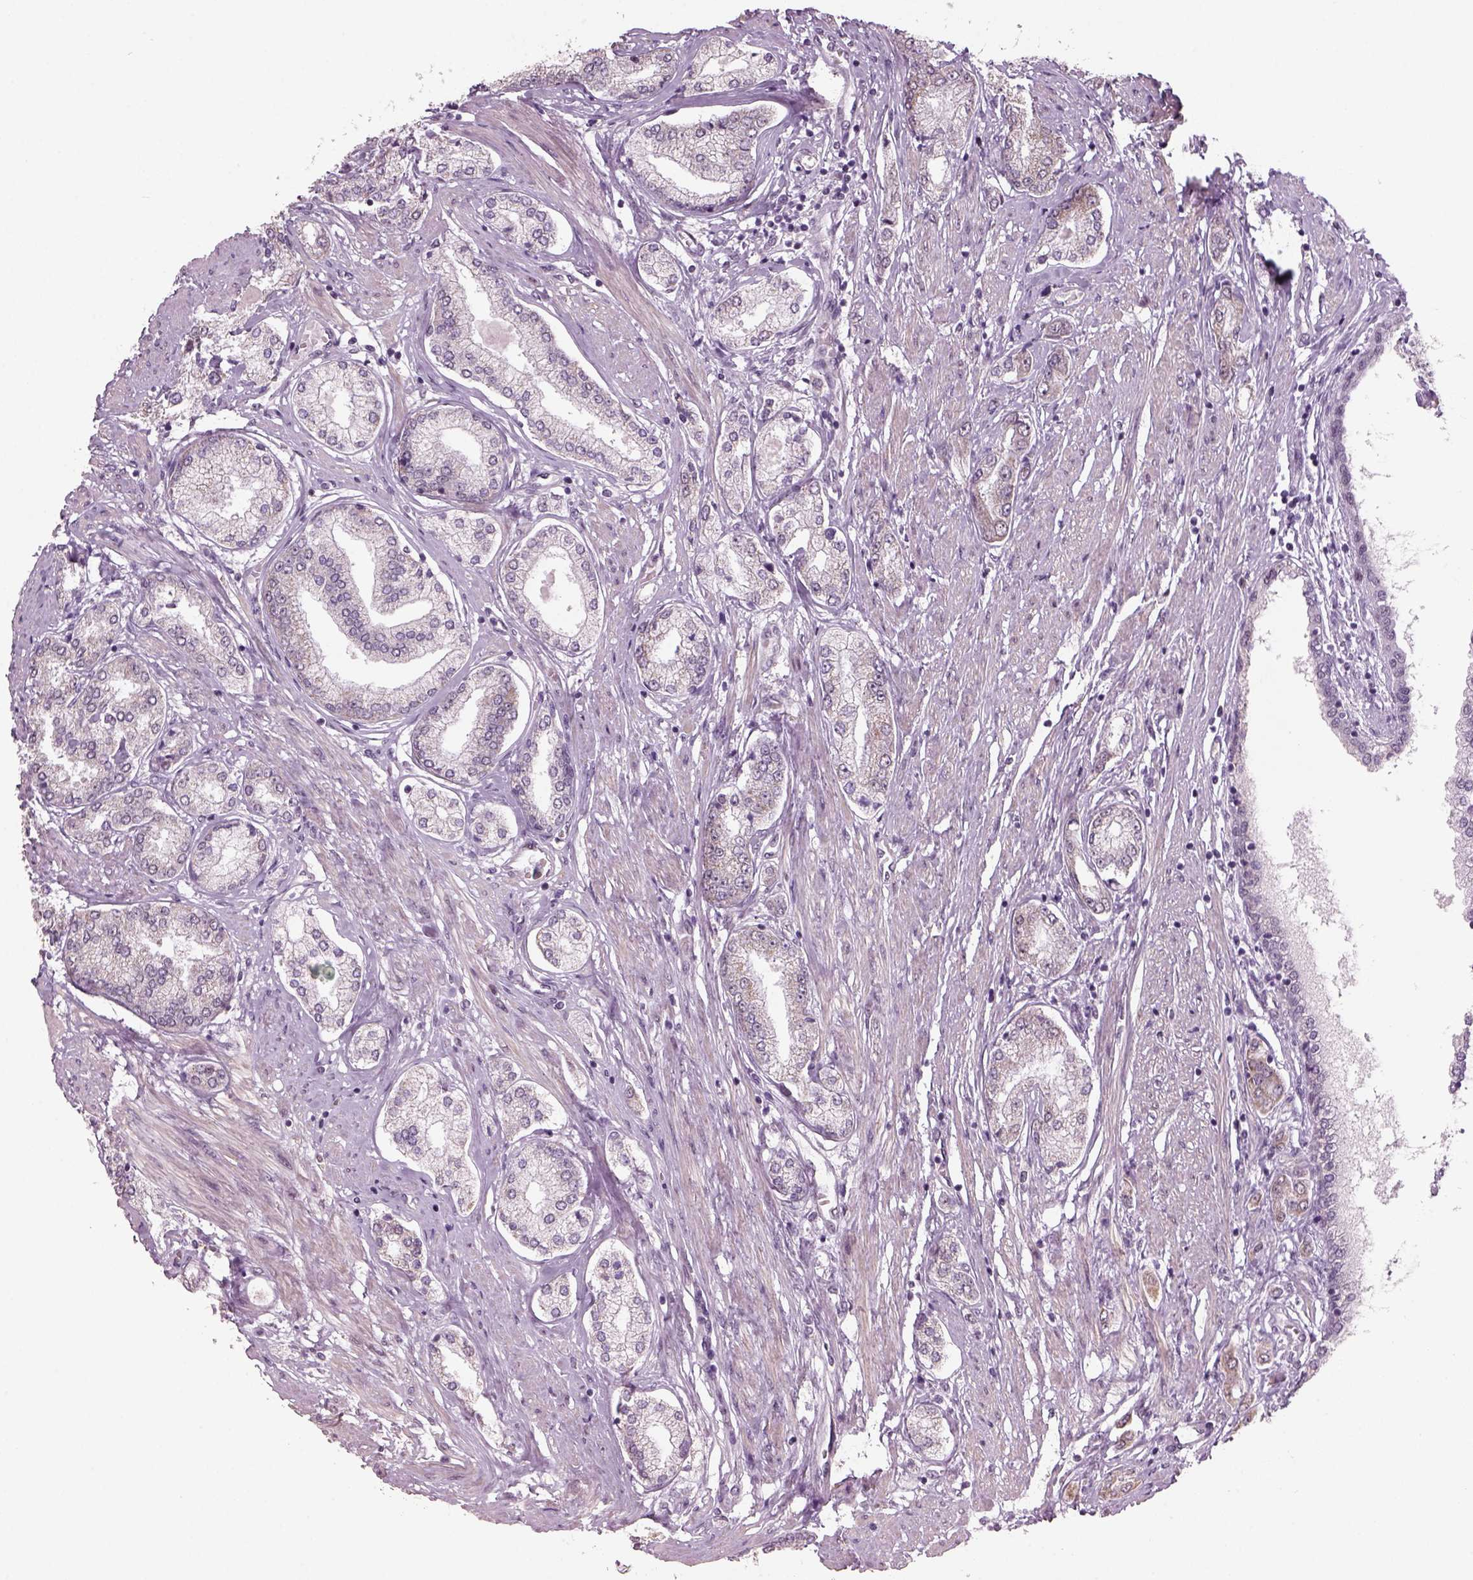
{"staining": {"intensity": "negative", "quantity": "none", "location": "none"}, "tissue": "prostate cancer", "cell_type": "Tumor cells", "image_type": "cancer", "snomed": [{"axis": "morphology", "description": "Adenocarcinoma, NOS"}, {"axis": "topography", "description": "Prostate"}], "caption": "Immunohistochemistry (IHC) of prostate adenocarcinoma reveals no positivity in tumor cells.", "gene": "NAT8", "patient": {"sex": "male", "age": 63}}